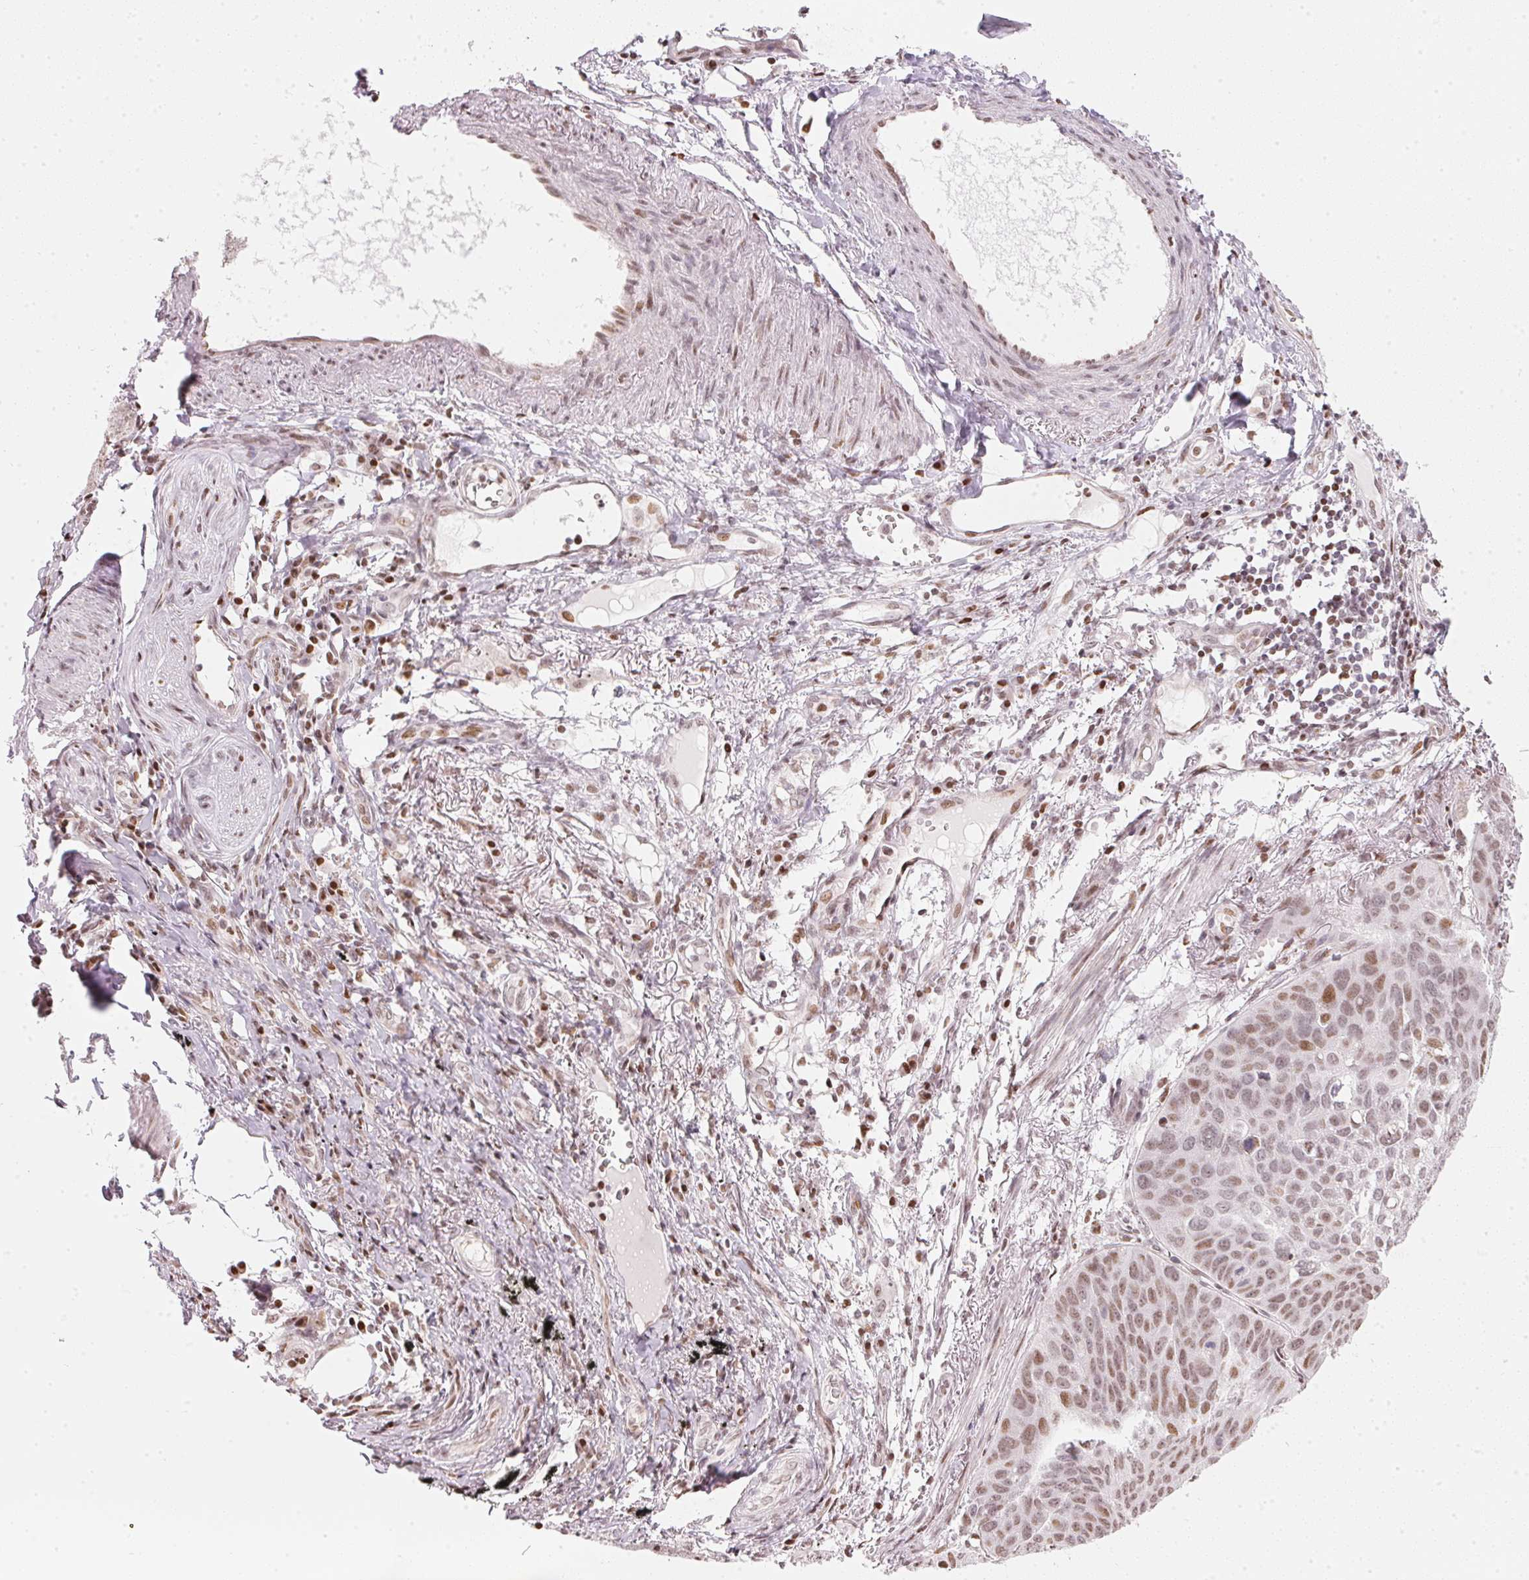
{"staining": {"intensity": "weak", "quantity": "25%-75%", "location": "nuclear"}, "tissue": "lung cancer", "cell_type": "Tumor cells", "image_type": "cancer", "snomed": [{"axis": "morphology", "description": "Squamous cell carcinoma, NOS"}, {"axis": "topography", "description": "Lung"}], "caption": "Immunohistochemistry (IHC) (DAB) staining of lung squamous cell carcinoma displays weak nuclear protein staining in approximately 25%-75% of tumor cells.", "gene": "KAT6A", "patient": {"sex": "male", "age": 71}}